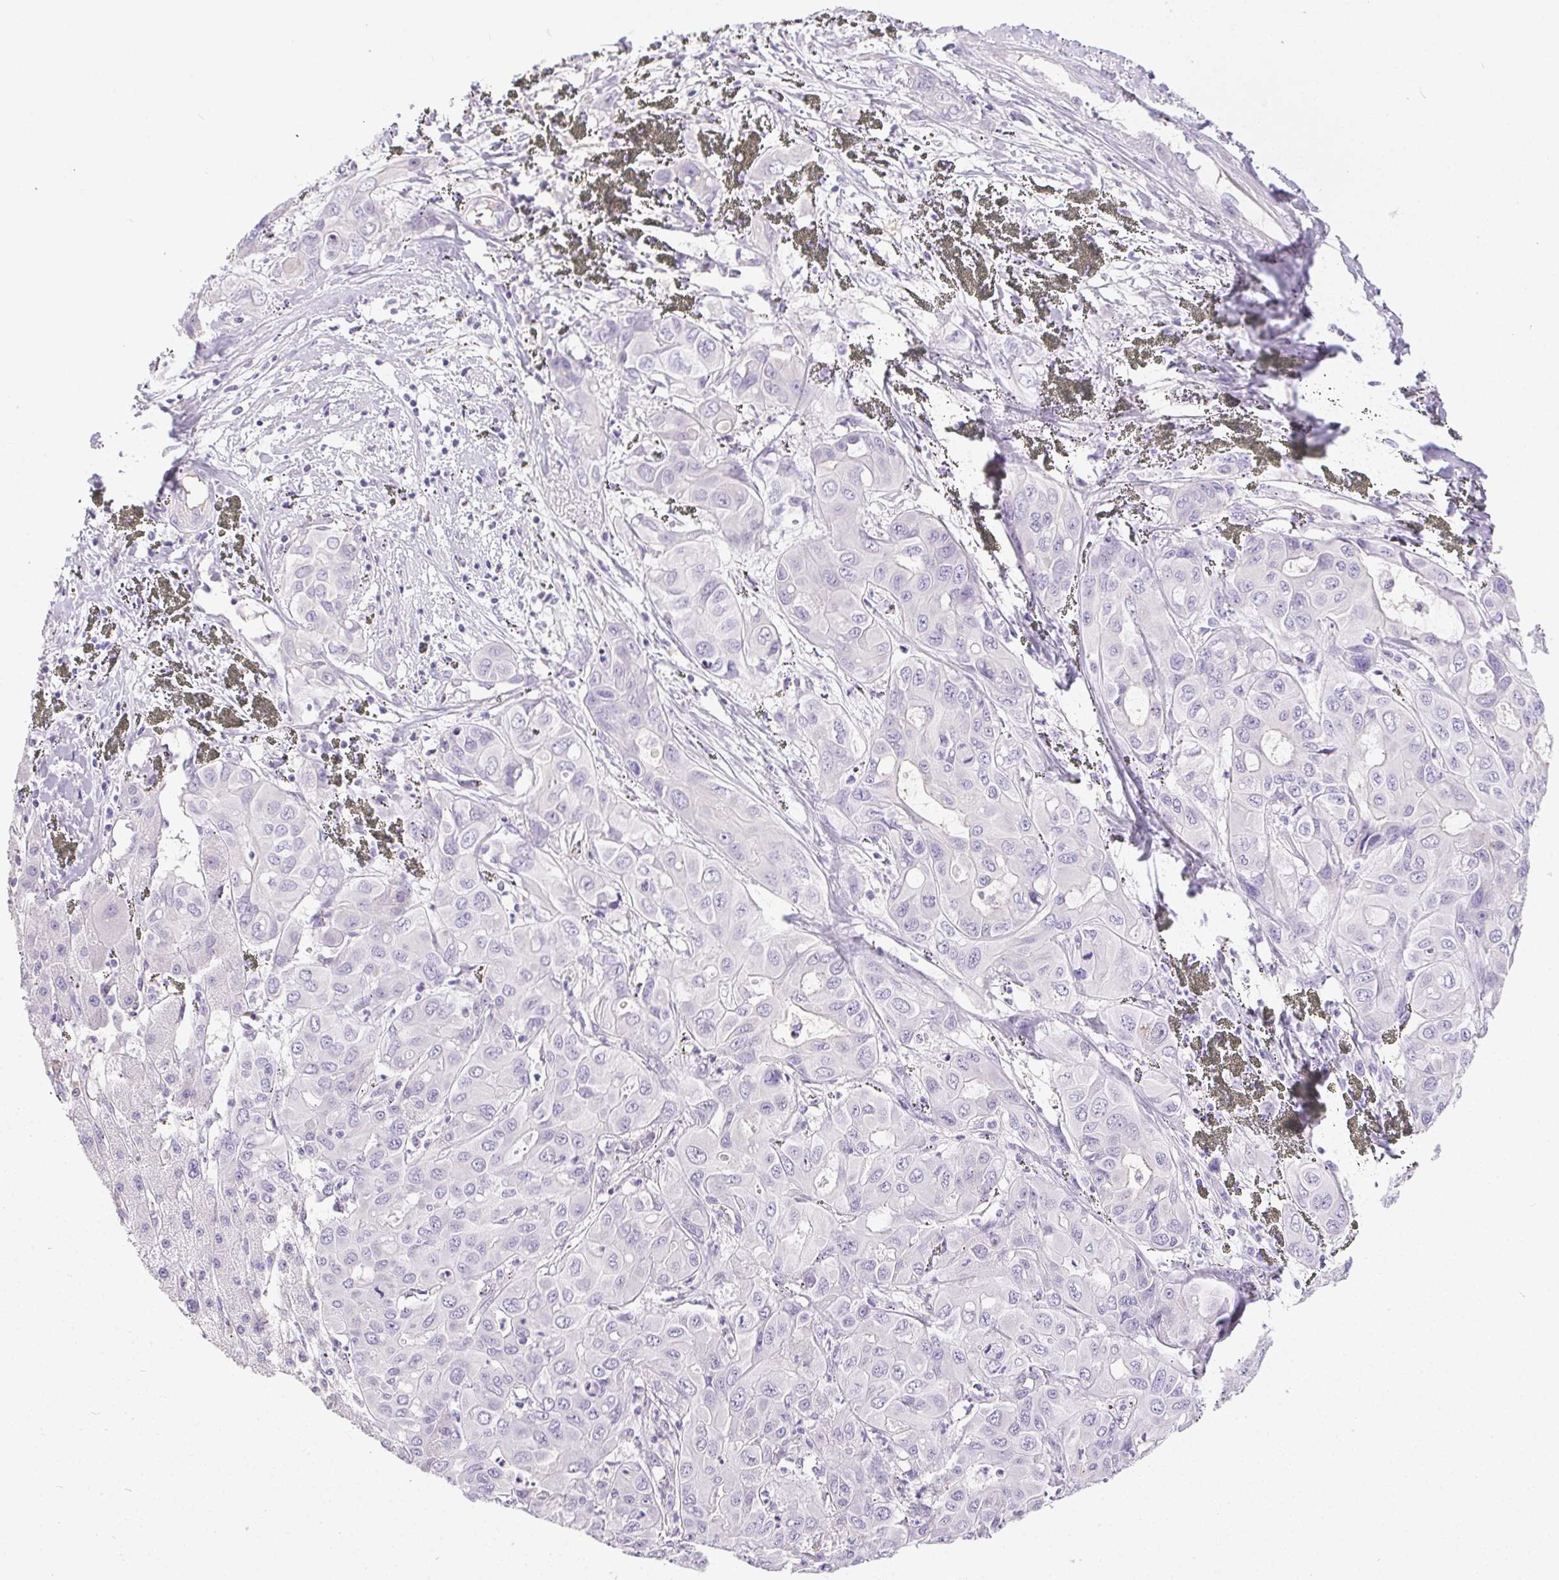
{"staining": {"intensity": "negative", "quantity": "none", "location": "none"}, "tissue": "liver cancer", "cell_type": "Tumor cells", "image_type": "cancer", "snomed": [{"axis": "morphology", "description": "Cholangiocarcinoma"}, {"axis": "topography", "description": "Liver"}], "caption": "This is an immunohistochemistry (IHC) histopathology image of liver cancer. There is no staining in tumor cells.", "gene": "SYCE2", "patient": {"sex": "female", "age": 60}}